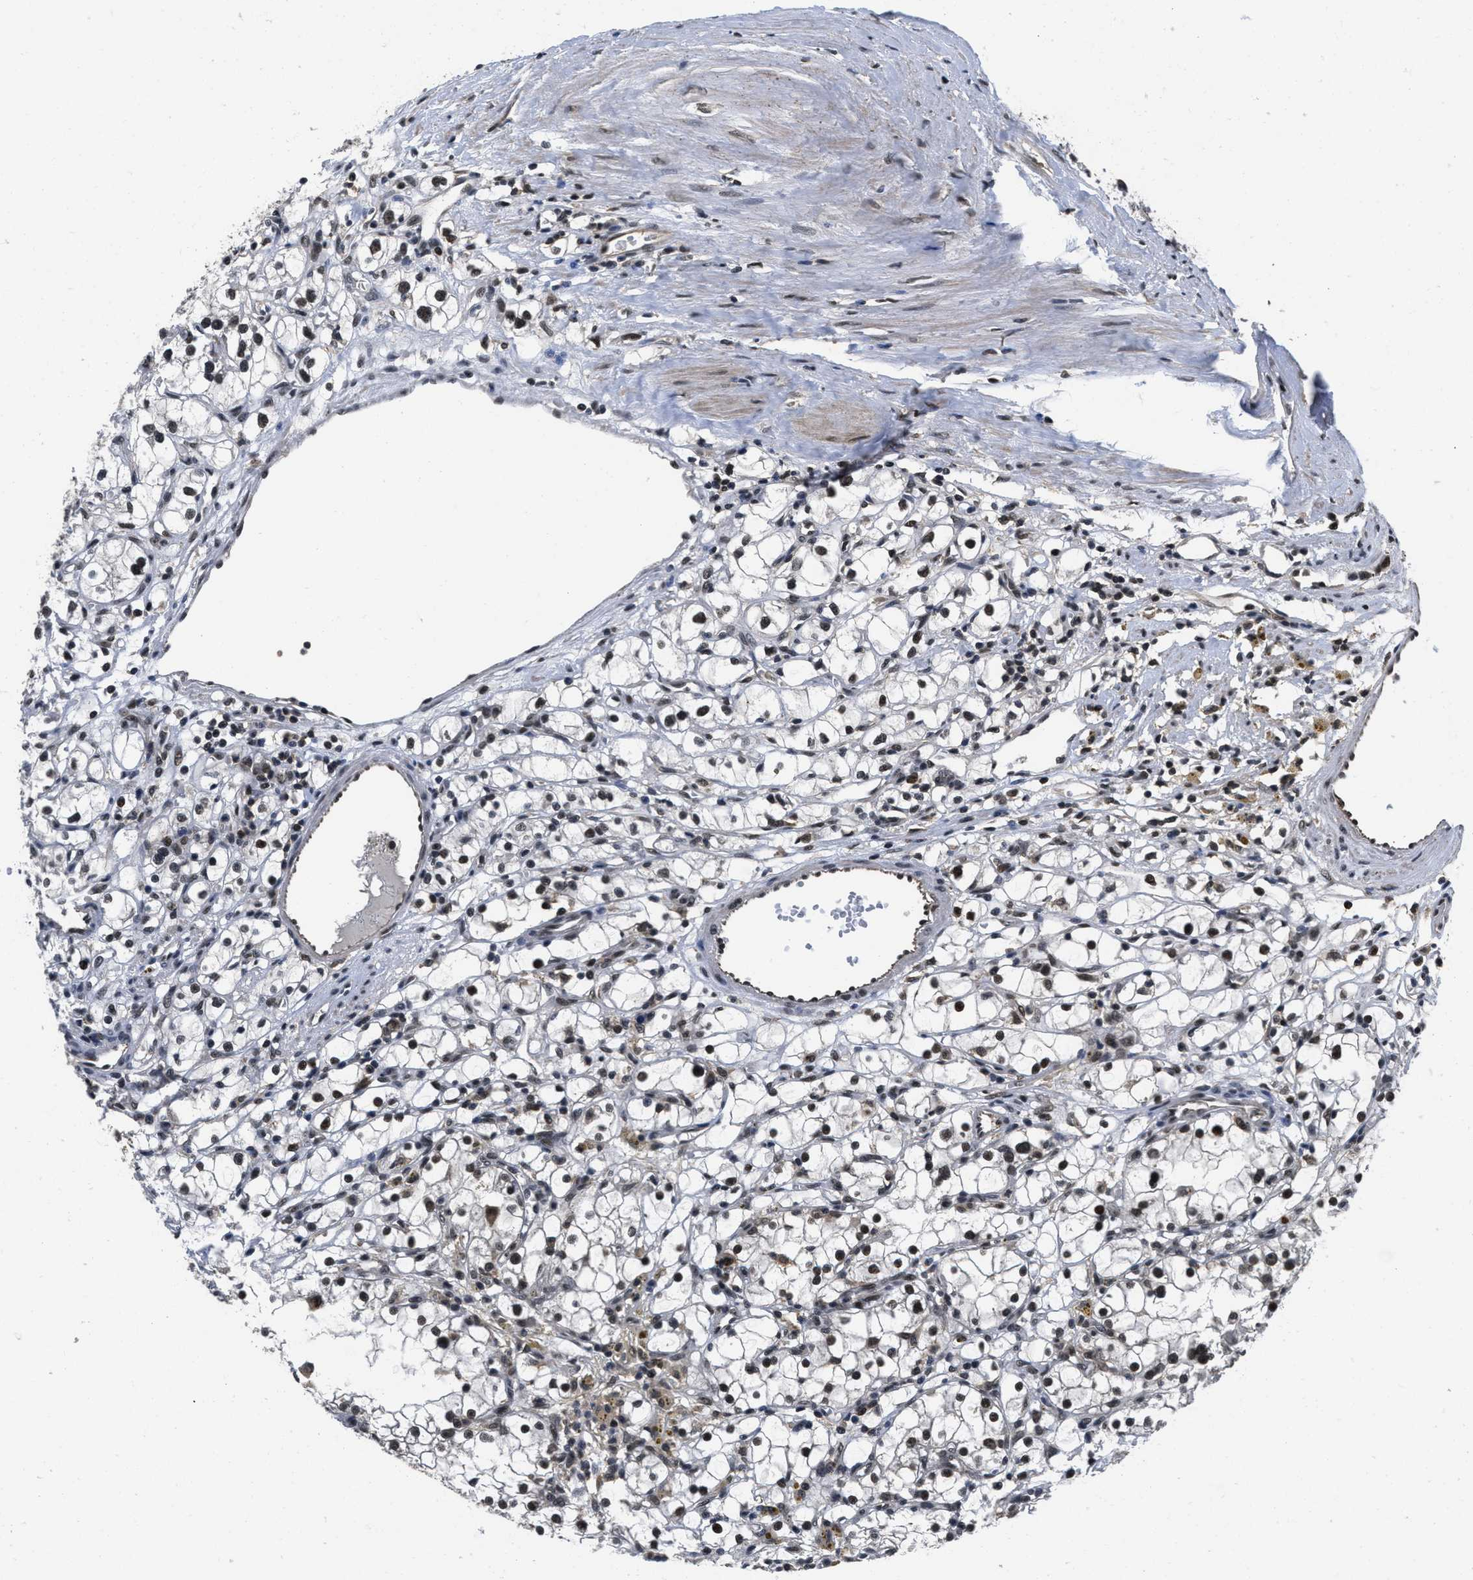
{"staining": {"intensity": "weak", "quantity": ">75%", "location": "nuclear"}, "tissue": "renal cancer", "cell_type": "Tumor cells", "image_type": "cancer", "snomed": [{"axis": "morphology", "description": "Adenocarcinoma, NOS"}, {"axis": "topography", "description": "Kidney"}], "caption": "Weak nuclear protein staining is seen in about >75% of tumor cells in renal cancer. (IHC, brightfield microscopy, high magnification).", "gene": "CUL4B", "patient": {"sex": "male", "age": 56}}